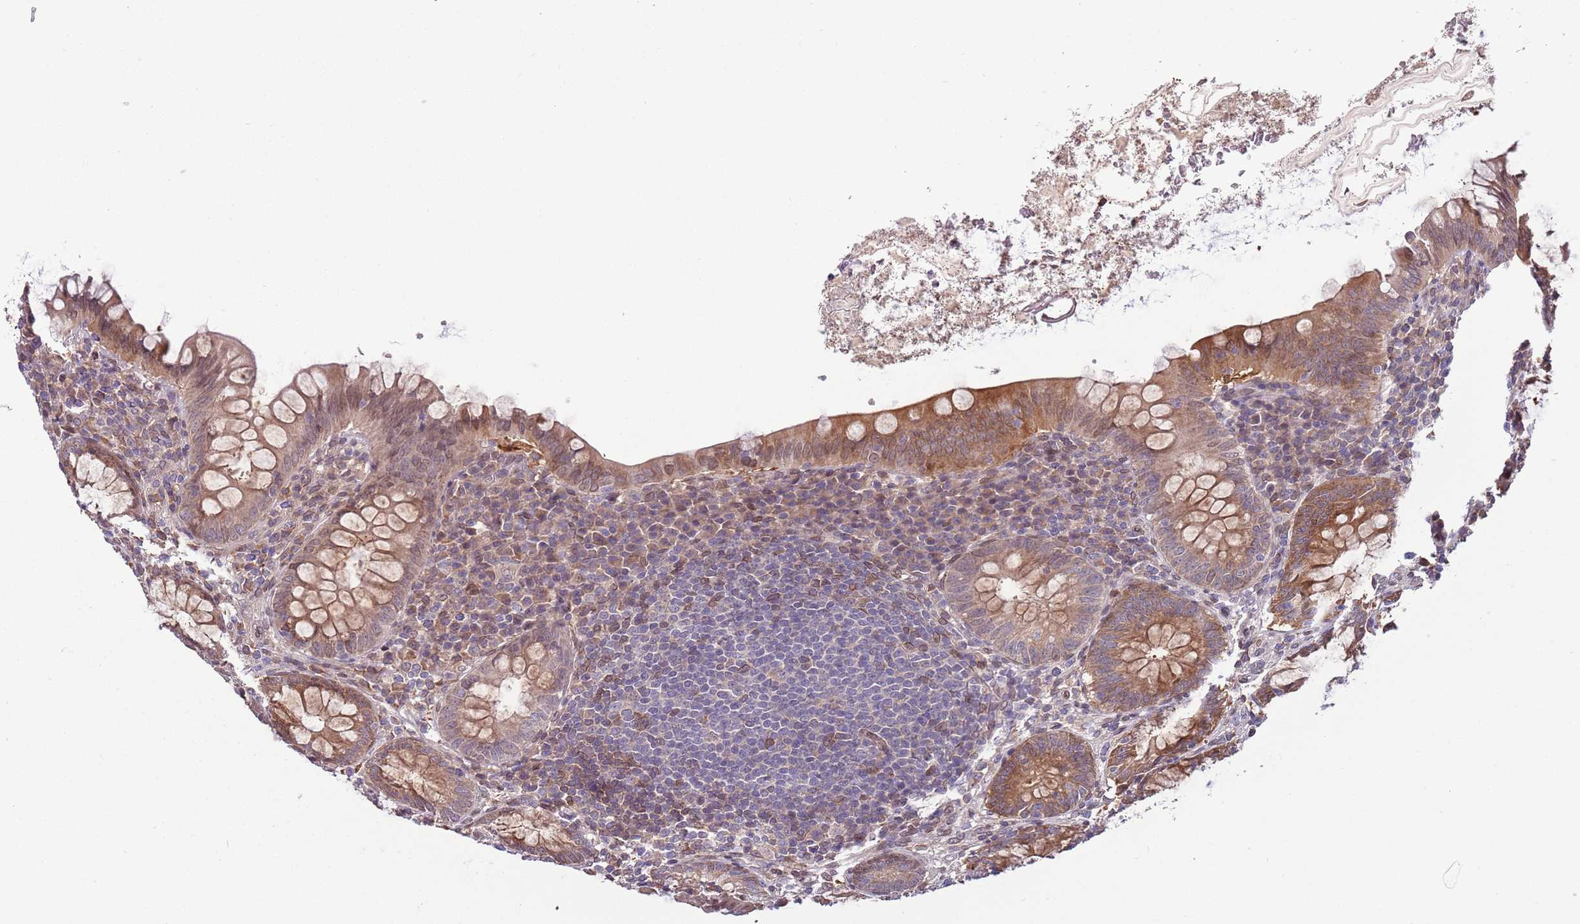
{"staining": {"intensity": "moderate", "quantity": ">75%", "location": "cytoplasmic/membranous,nuclear"}, "tissue": "appendix", "cell_type": "Glandular cells", "image_type": "normal", "snomed": [{"axis": "morphology", "description": "Normal tissue, NOS"}, {"axis": "topography", "description": "Appendix"}], "caption": "DAB immunohistochemical staining of benign appendix displays moderate cytoplasmic/membranous,nuclear protein expression in about >75% of glandular cells.", "gene": "ZNF665", "patient": {"sex": "female", "age": 33}}